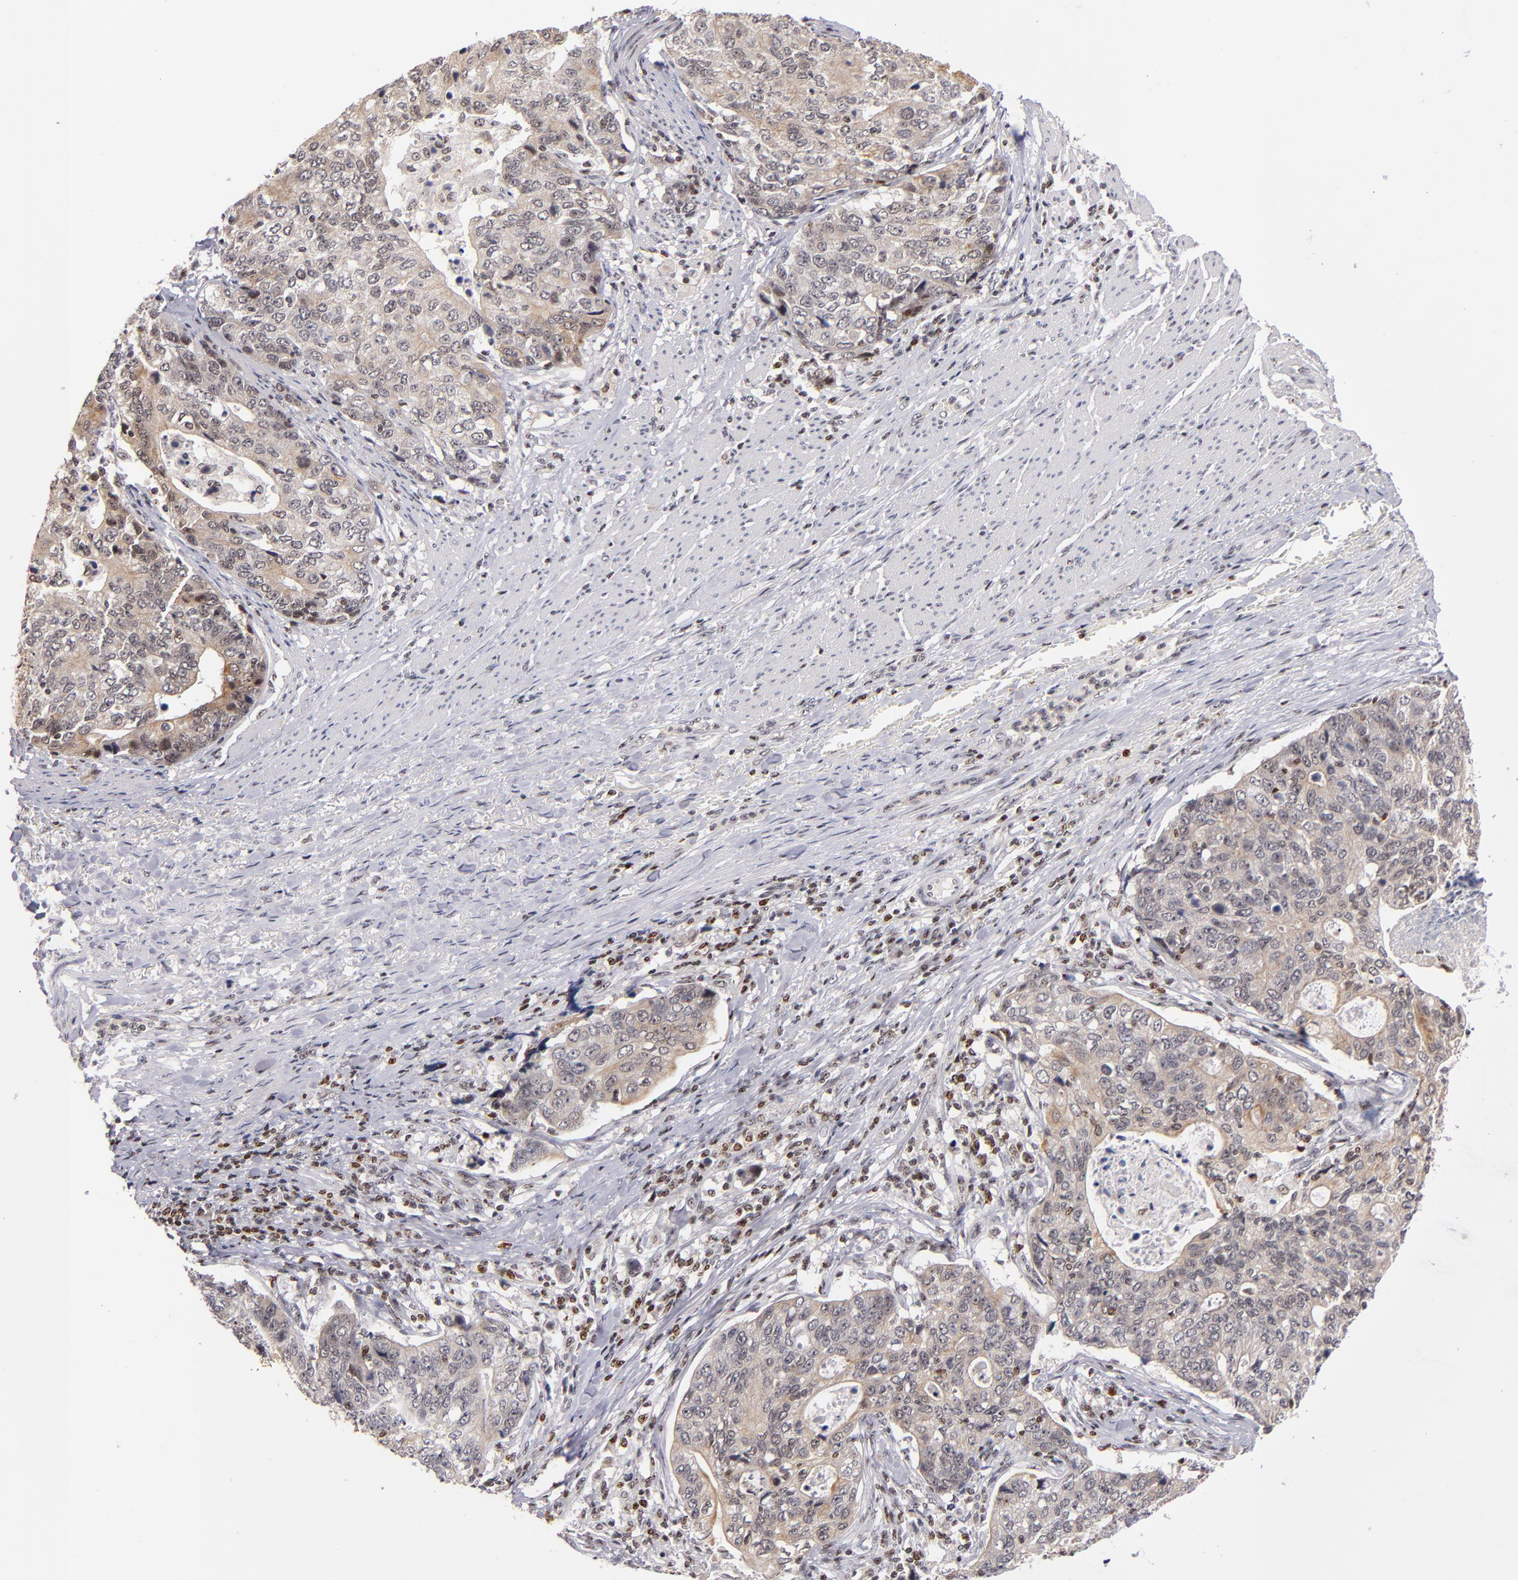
{"staining": {"intensity": "weak", "quantity": ">75%", "location": "cytoplasmic/membranous"}, "tissue": "stomach cancer", "cell_type": "Tumor cells", "image_type": "cancer", "snomed": [{"axis": "morphology", "description": "Adenocarcinoma, NOS"}, {"axis": "topography", "description": "Esophagus"}, {"axis": "topography", "description": "Stomach"}], "caption": "An immunohistochemistry (IHC) micrograph of neoplastic tissue is shown. Protein staining in brown labels weak cytoplasmic/membranous positivity in stomach cancer (adenocarcinoma) within tumor cells.", "gene": "PCNX4", "patient": {"sex": "male", "age": 74}}